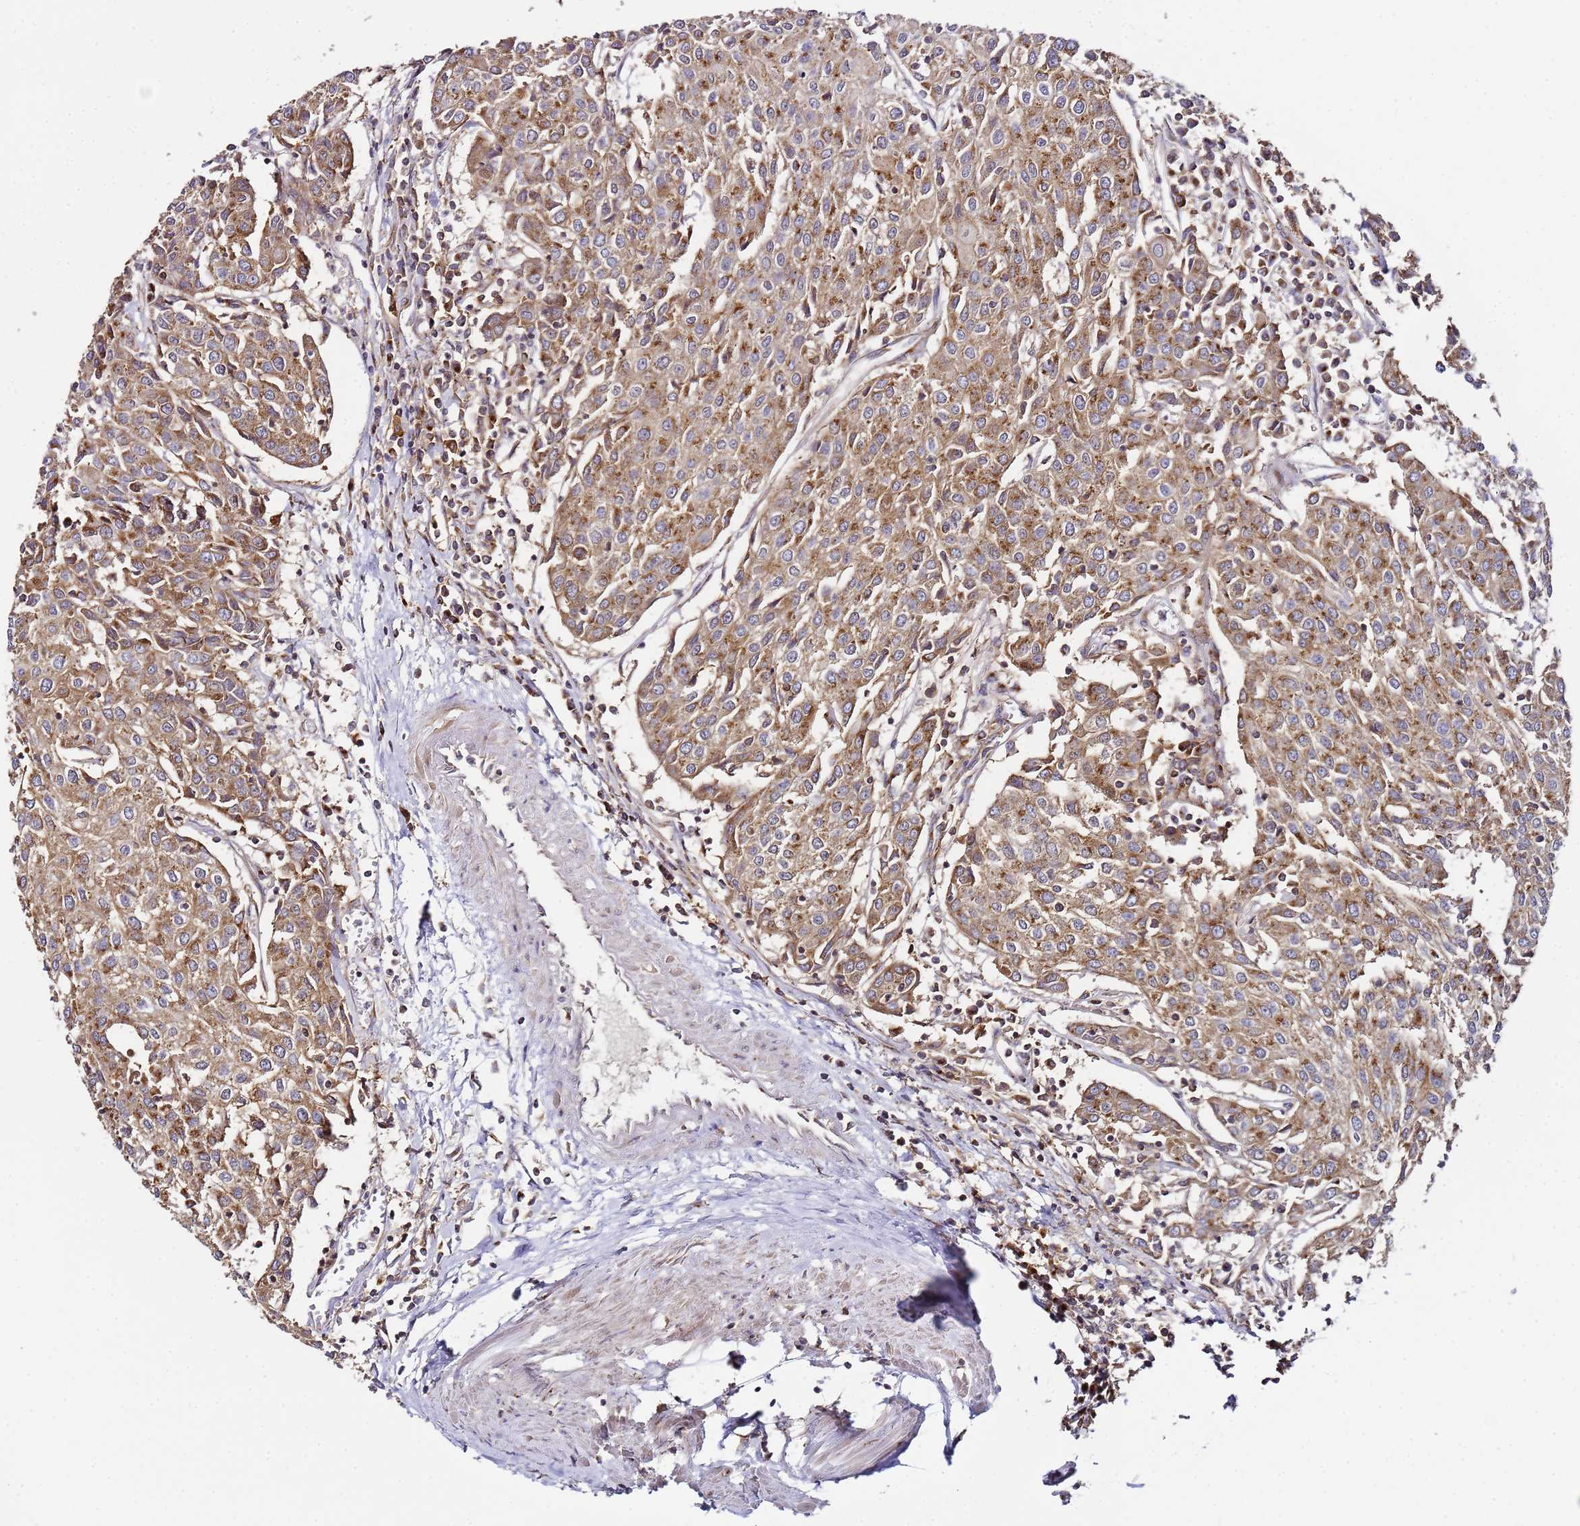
{"staining": {"intensity": "moderate", "quantity": ">75%", "location": "cytoplasmic/membranous"}, "tissue": "urothelial cancer", "cell_type": "Tumor cells", "image_type": "cancer", "snomed": [{"axis": "morphology", "description": "Urothelial carcinoma, High grade"}, {"axis": "topography", "description": "Urinary bladder"}], "caption": "High-power microscopy captured an immunohistochemistry image of high-grade urothelial carcinoma, revealing moderate cytoplasmic/membranous staining in approximately >75% of tumor cells.", "gene": "MRPL49", "patient": {"sex": "female", "age": 85}}